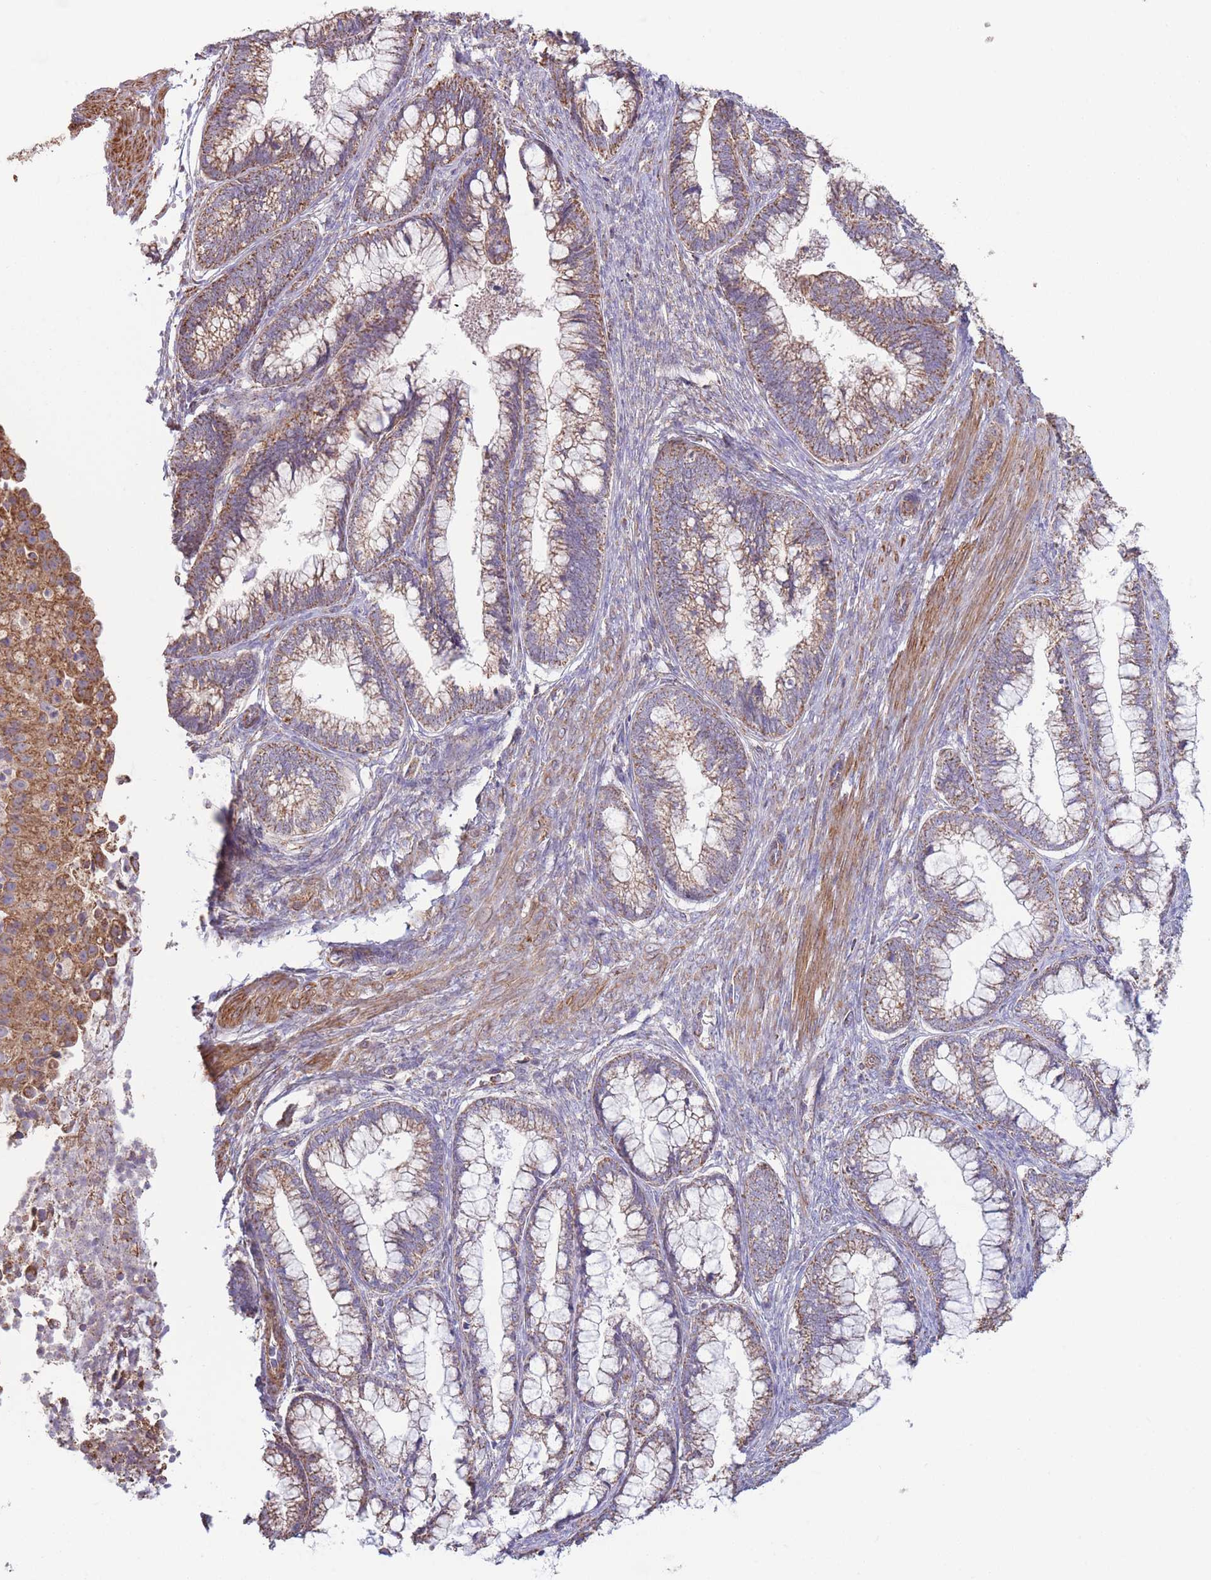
{"staining": {"intensity": "moderate", "quantity": ">75%", "location": "cytoplasmic/membranous"}, "tissue": "cervical cancer", "cell_type": "Tumor cells", "image_type": "cancer", "snomed": [{"axis": "morphology", "description": "Adenocarcinoma, NOS"}, {"axis": "topography", "description": "Cervix"}], "caption": "Human cervical adenocarcinoma stained with a protein marker reveals moderate staining in tumor cells.", "gene": "KIF16B", "patient": {"sex": "female", "age": 44}}